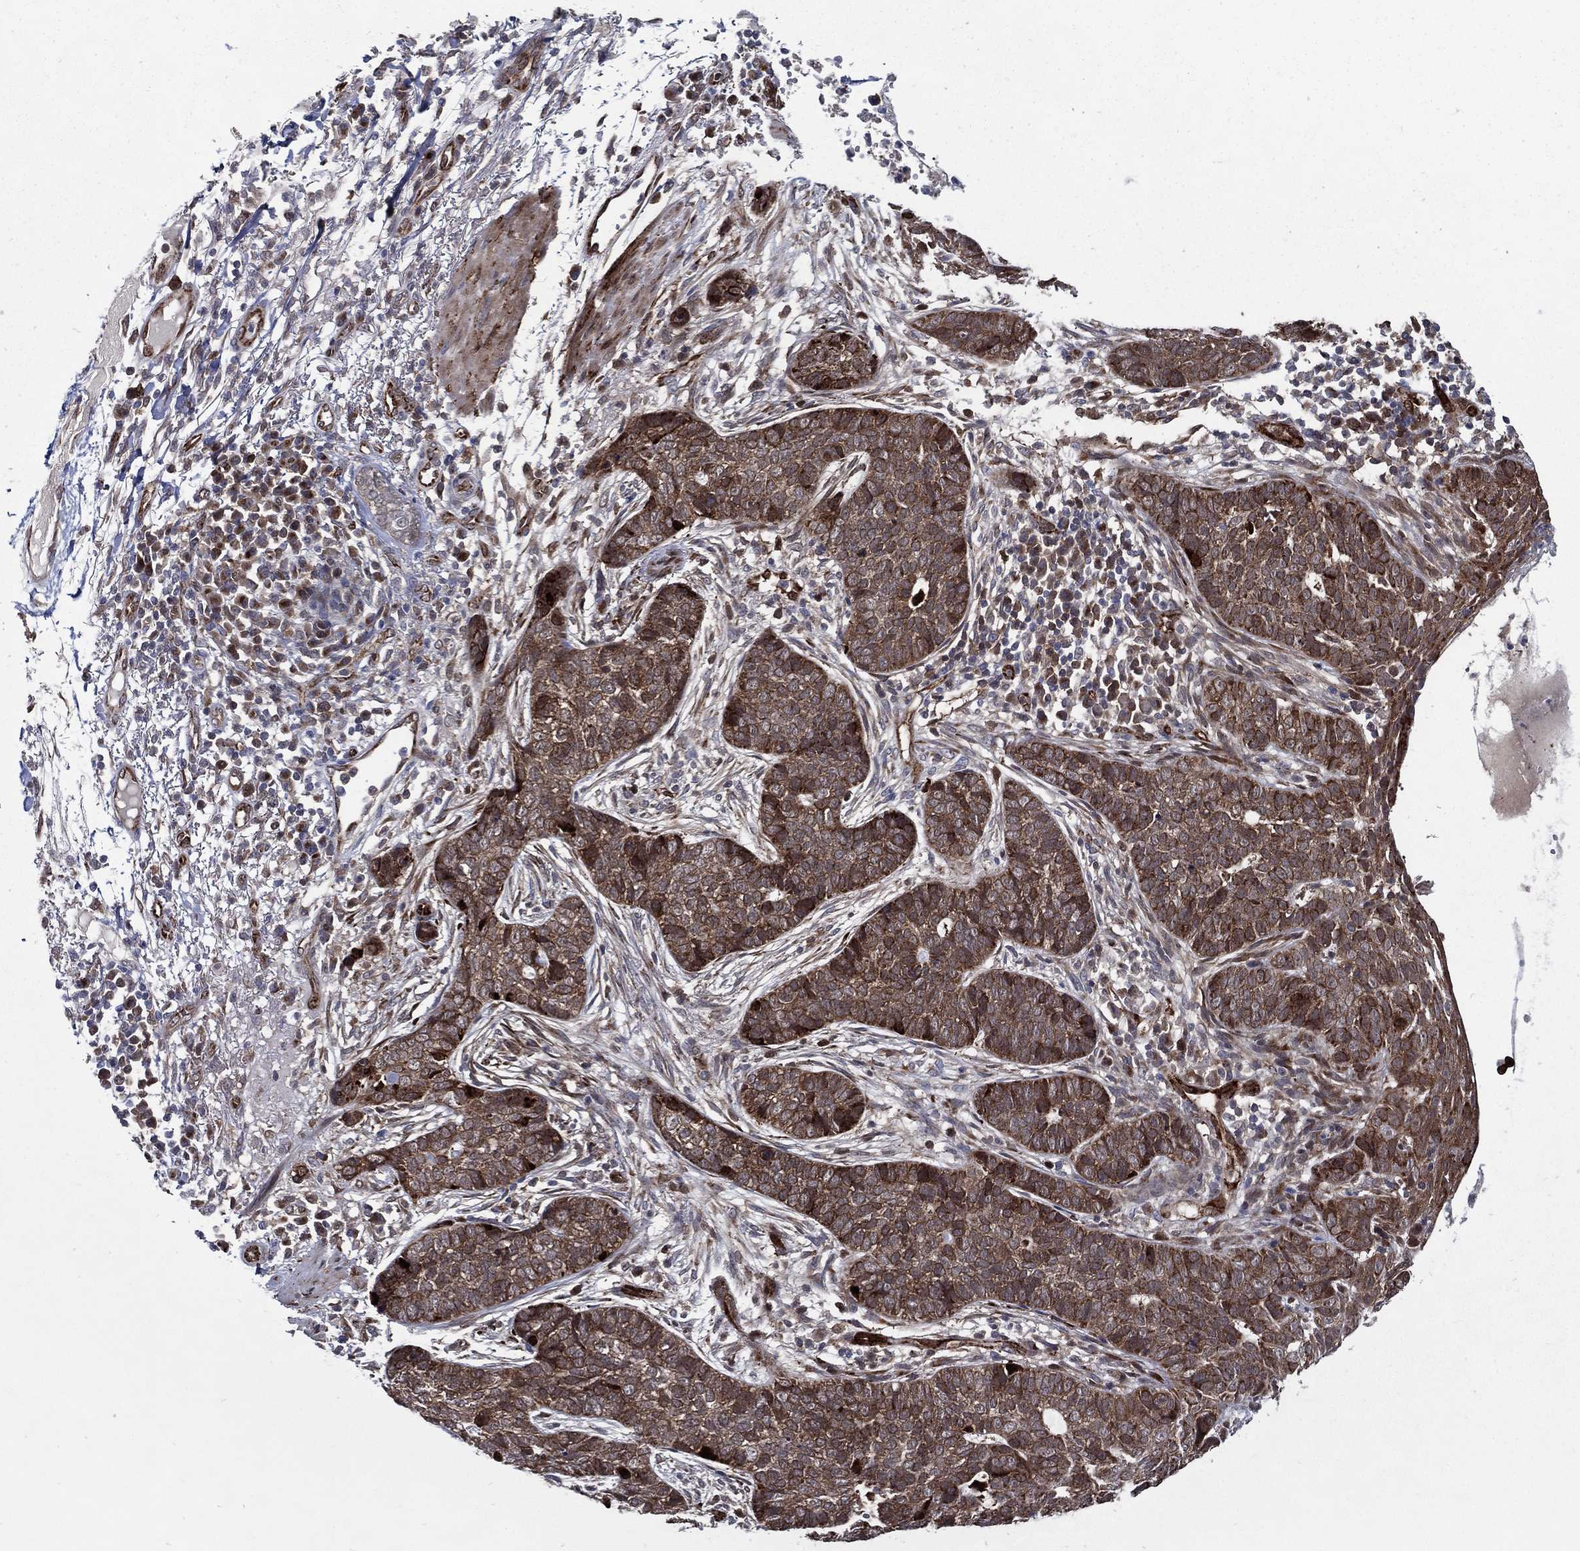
{"staining": {"intensity": "moderate", "quantity": ">75%", "location": "cytoplasmic/membranous"}, "tissue": "skin cancer", "cell_type": "Tumor cells", "image_type": "cancer", "snomed": [{"axis": "morphology", "description": "Squamous cell carcinoma, NOS"}, {"axis": "topography", "description": "Skin"}], "caption": "A brown stain highlights moderate cytoplasmic/membranous staining of a protein in skin cancer tumor cells.", "gene": "ARHGAP11A", "patient": {"sex": "male", "age": 88}}